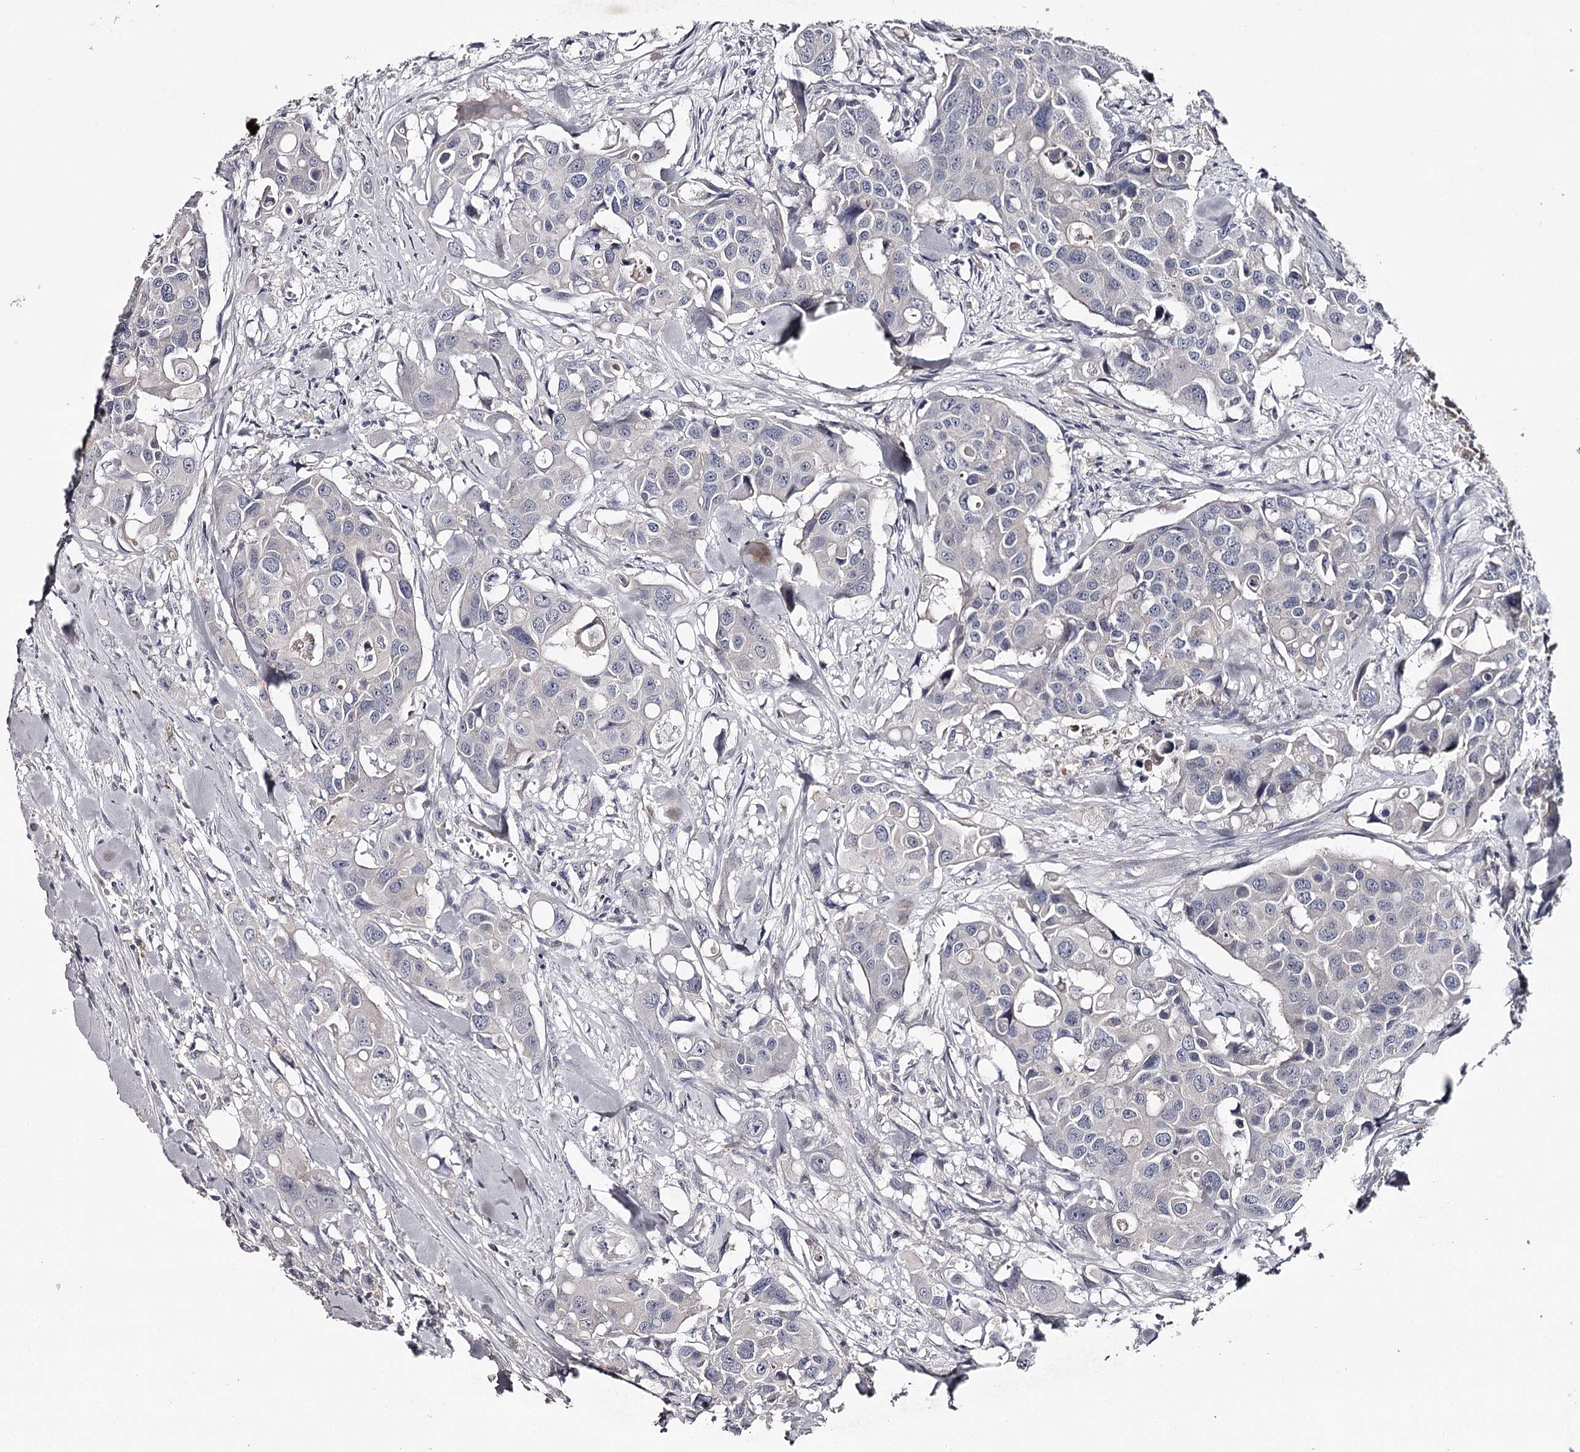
{"staining": {"intensity": "negative", "quantity": "none", "location": "none"}, "tissue": "colorectal cancer", "cell_type": "Tumor cells", "image_type": "cancer", "snomed": [{"axis": "morphology", "description": "Adenocarcinoma, NOS"}, {"axis": "topography", "description": "Colon"}], "caption": "An immunohistochemistry micrograph of colorectal cancer (adenocarcinoma) is shown. There is no staining in tumor cells of colorectal cancer (adenocarcinoma).", "gene": "FDXACB1", "patient": {"sex": "male", "age": 77}}